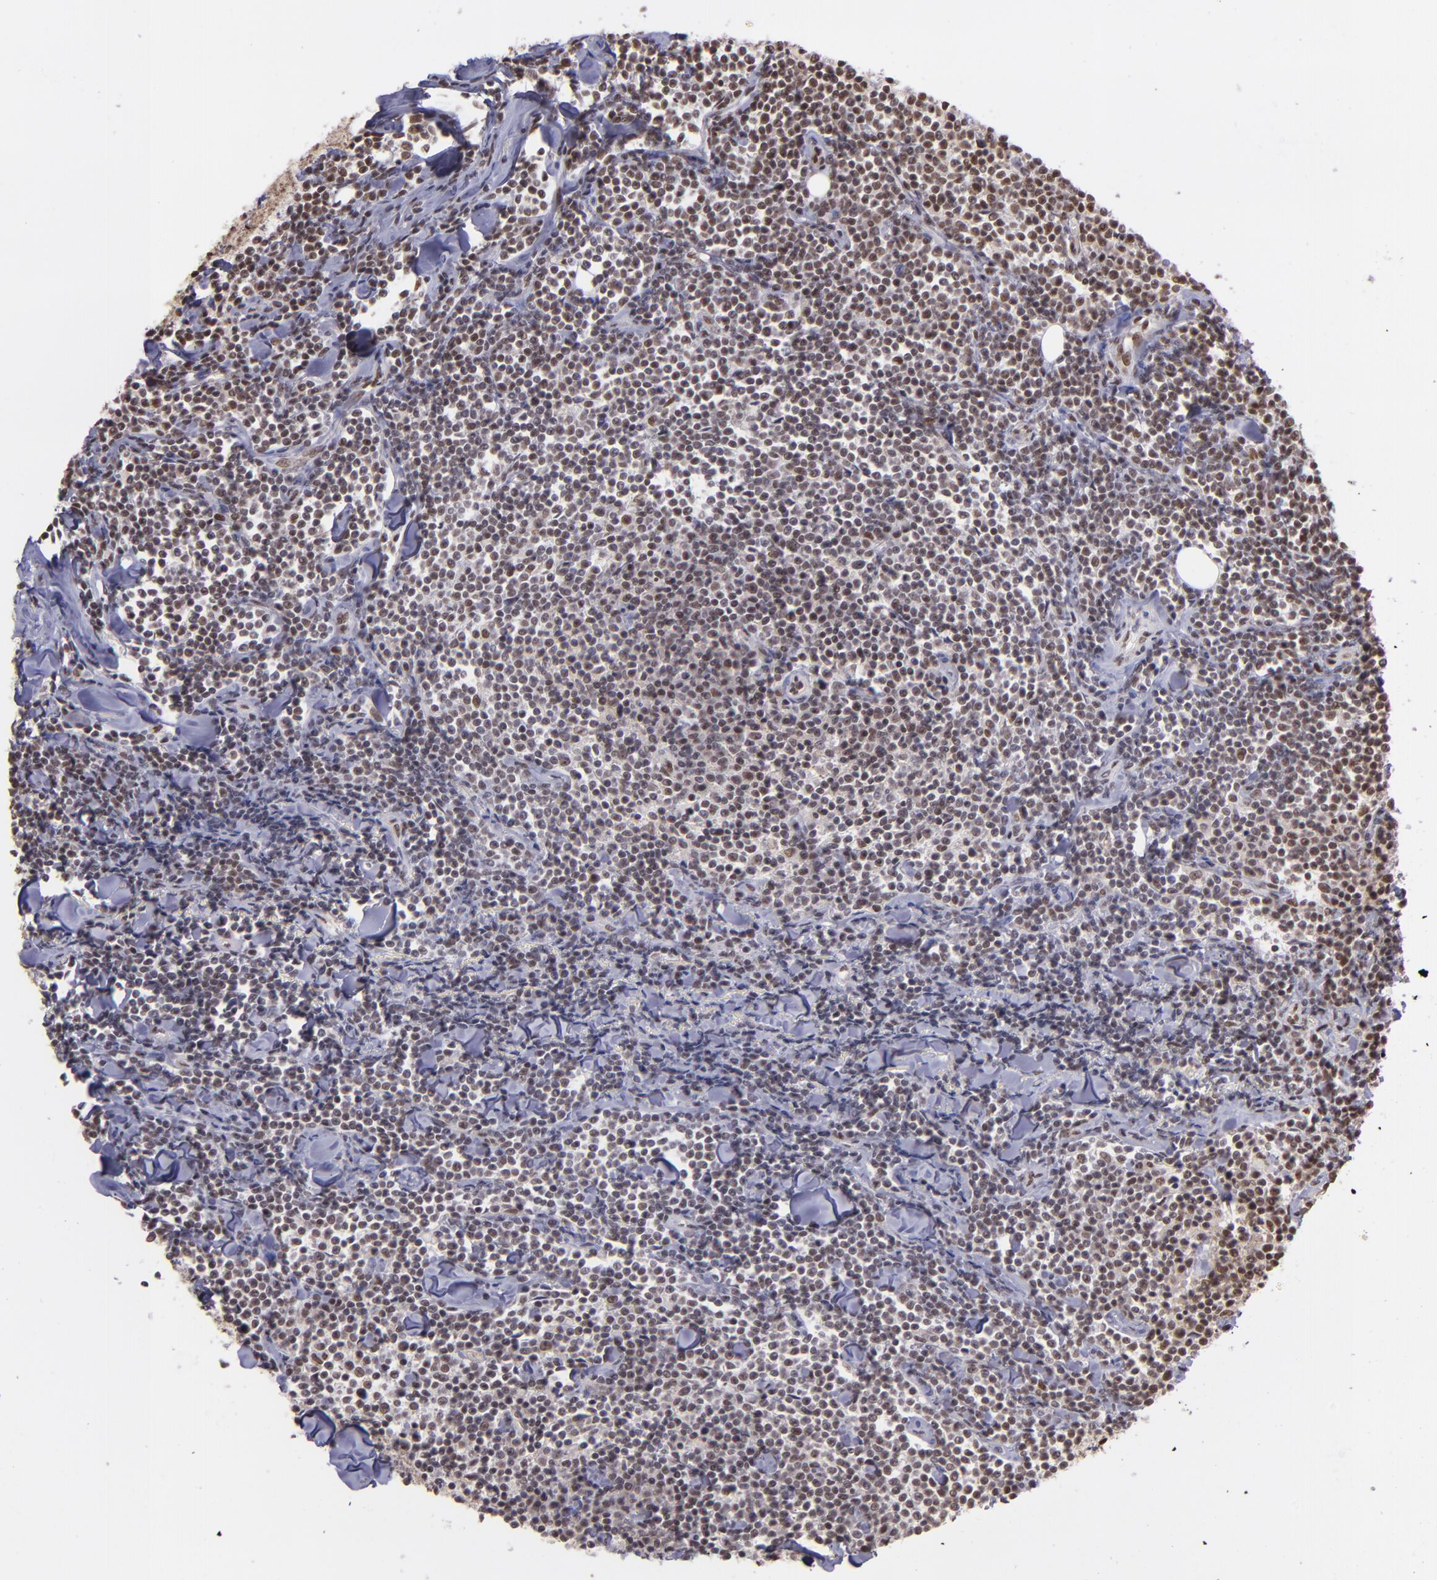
{"staining": {"intensity": "moderate", "quantity": ">75%", "location": "nuclear"}, "tissue": "lymphoma", "cell_type": "Tumor cells", "image_type": "cancer", "snomed": [{"axis": "morphology", "description": "Malignant lymphoma, non-Hodgkin's type, Low grade"}, {"axis": "topography", "description": "Soft tissue"}], "caption": "The immunohistochemical stain highlights moderate nuclear staining in tumor cells of lymphoma tissue.", "gene": "PQBP1", "patient": {"sex": "male", "age": 92}}